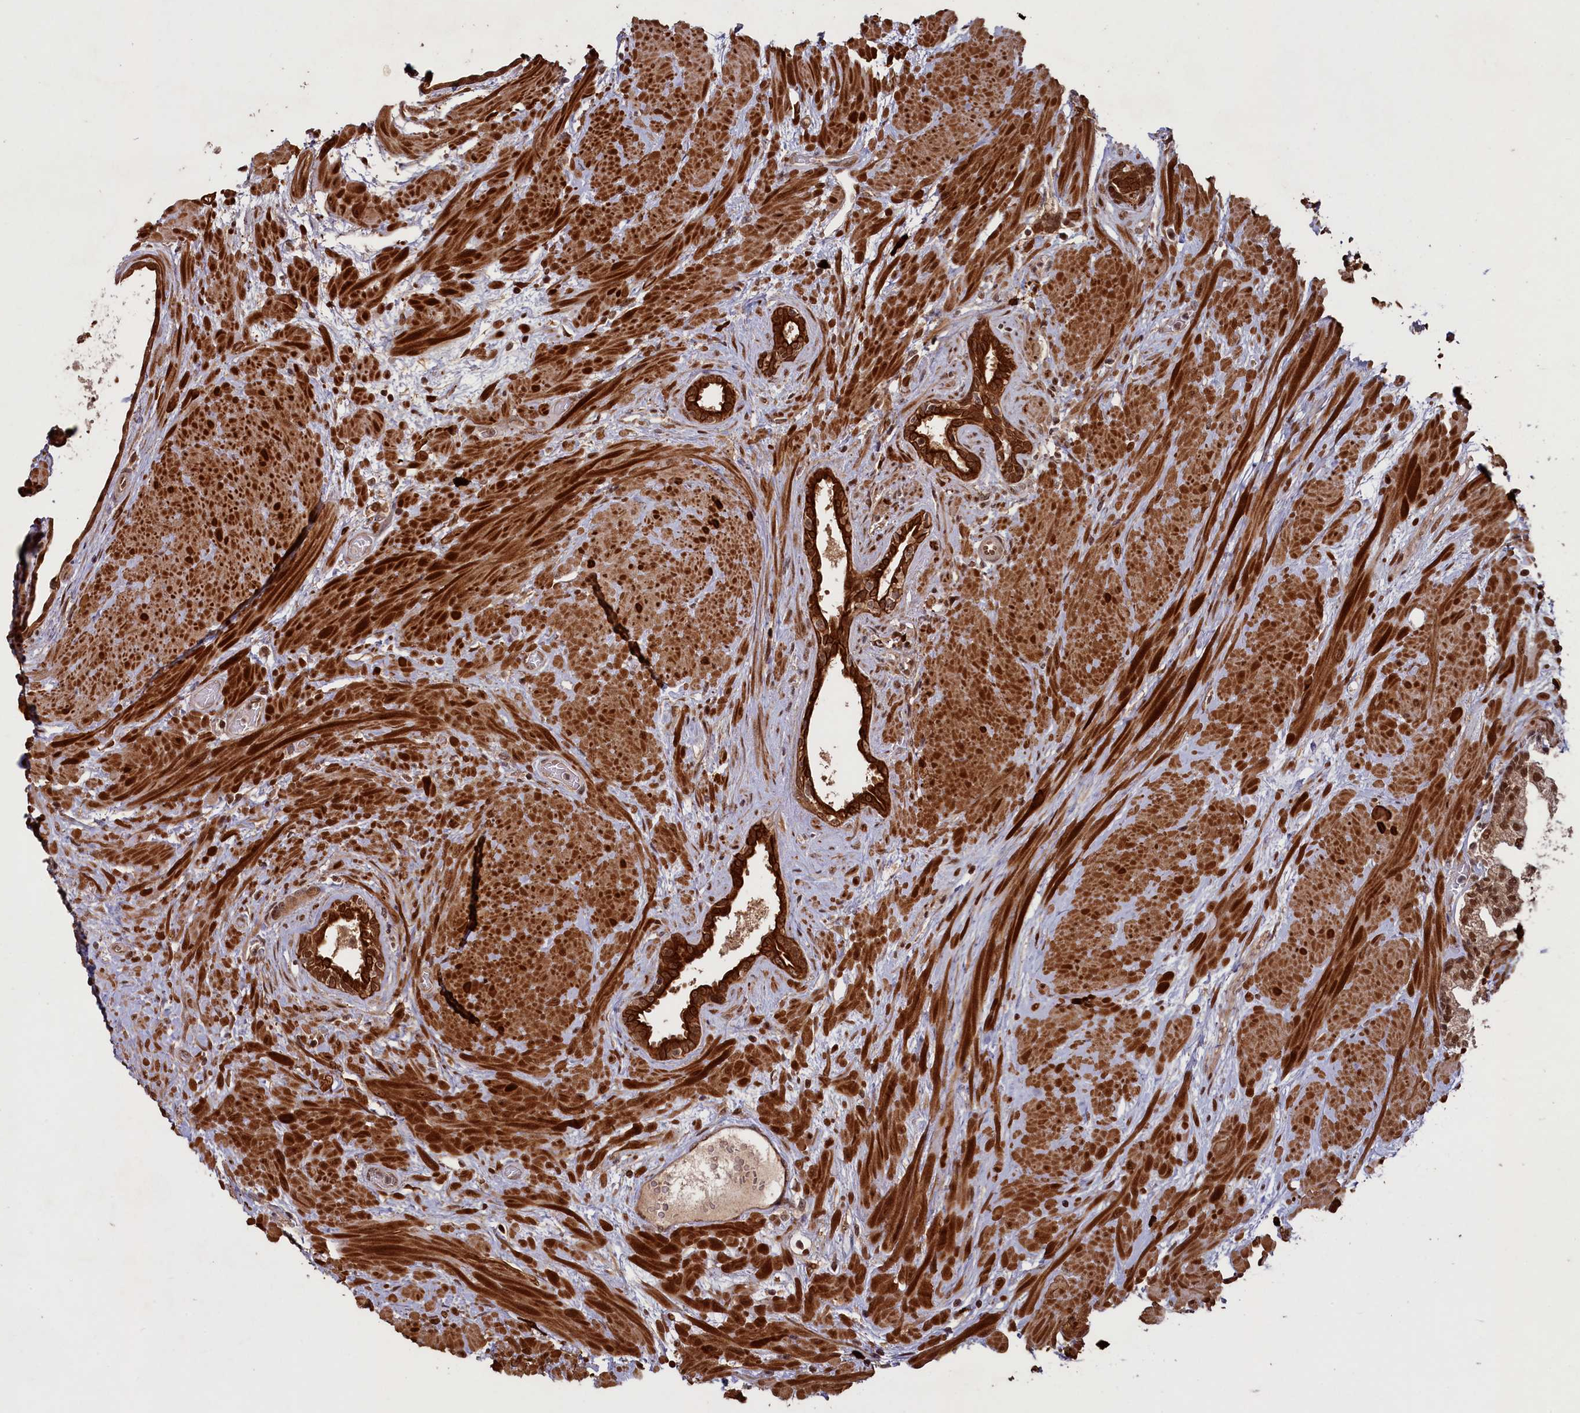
{"staining": {"intensity": "strong", "quantity": ">75%", "location": "cytoplasmic/membranous,nuclear"}, "tissue": "prostate", "cell_type": "Glandular cells", "image_type": "normal", "snomed": [{"axis": "morphology", "description": "Normal tissue, NOS"}, {"axis": "topography", "description": "Prostate"}], "caption": "About >75% of glandular cells in normal human prostate reveal strong cytoplasmic/membranous,nuclear protein positivity as visualized by brown immunohistochemical staining.", "gene": "NAE1", "patient": {"sex": "male", "age": 48}}